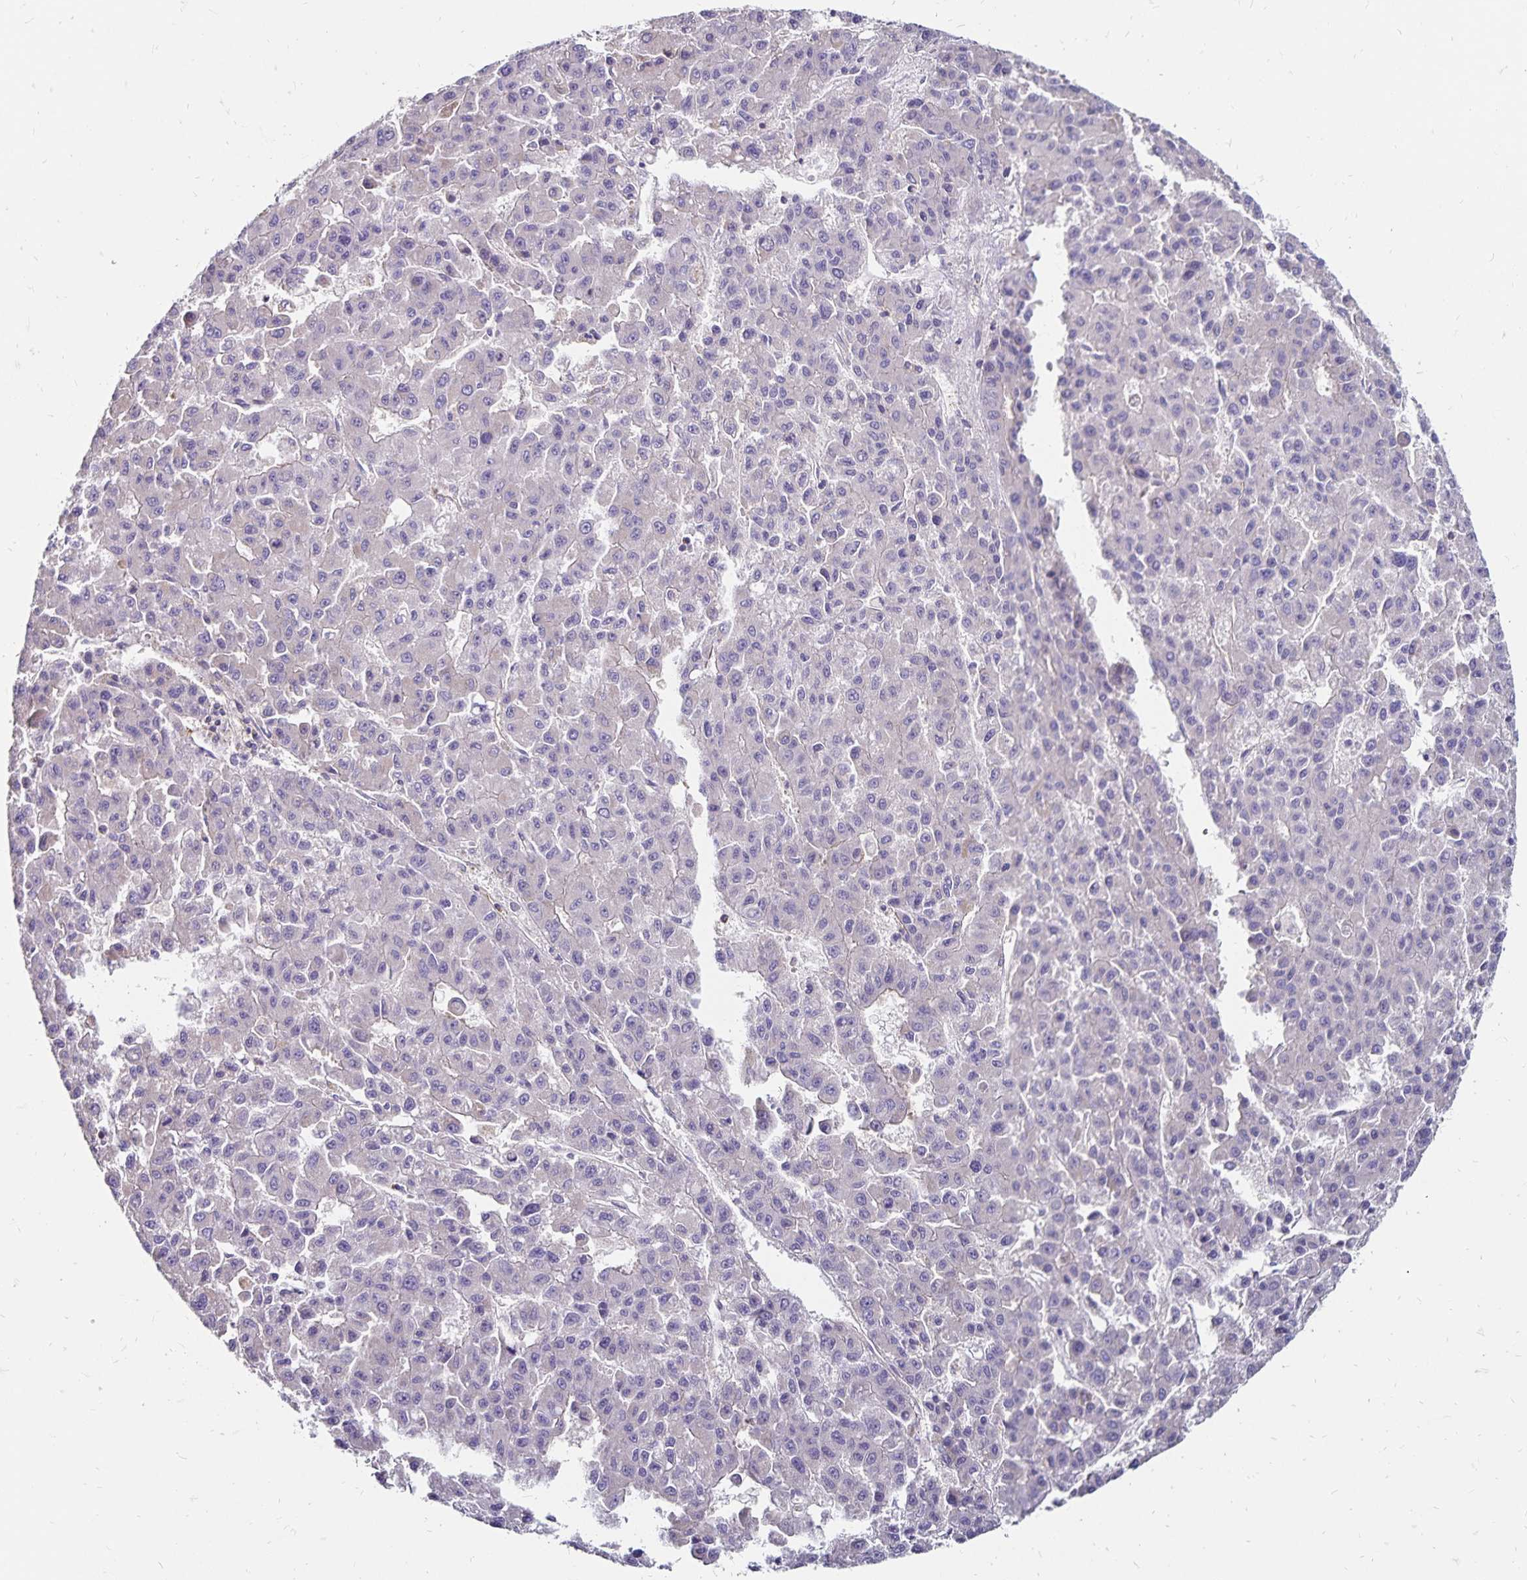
{"staining": {"intensity": "negative", "quantity": "none", "location": "none"}, "tissue": "liver cancer", "cell_type": "Tumor cells", "image_type": "cancer", "snomed": [{"axis": "morphology", "description": "Carcinoma, Hepatocellular, NOS"}, {"axis": "topography", "description": "Liver"}], "caption": "IHC micrograph of human liver hepatocellular carcinoma stained for a protein (brown), which exhibits no expression in tumor cells.", "gene": "RPRML", "patient": {"sex": "male", "age": 70}}